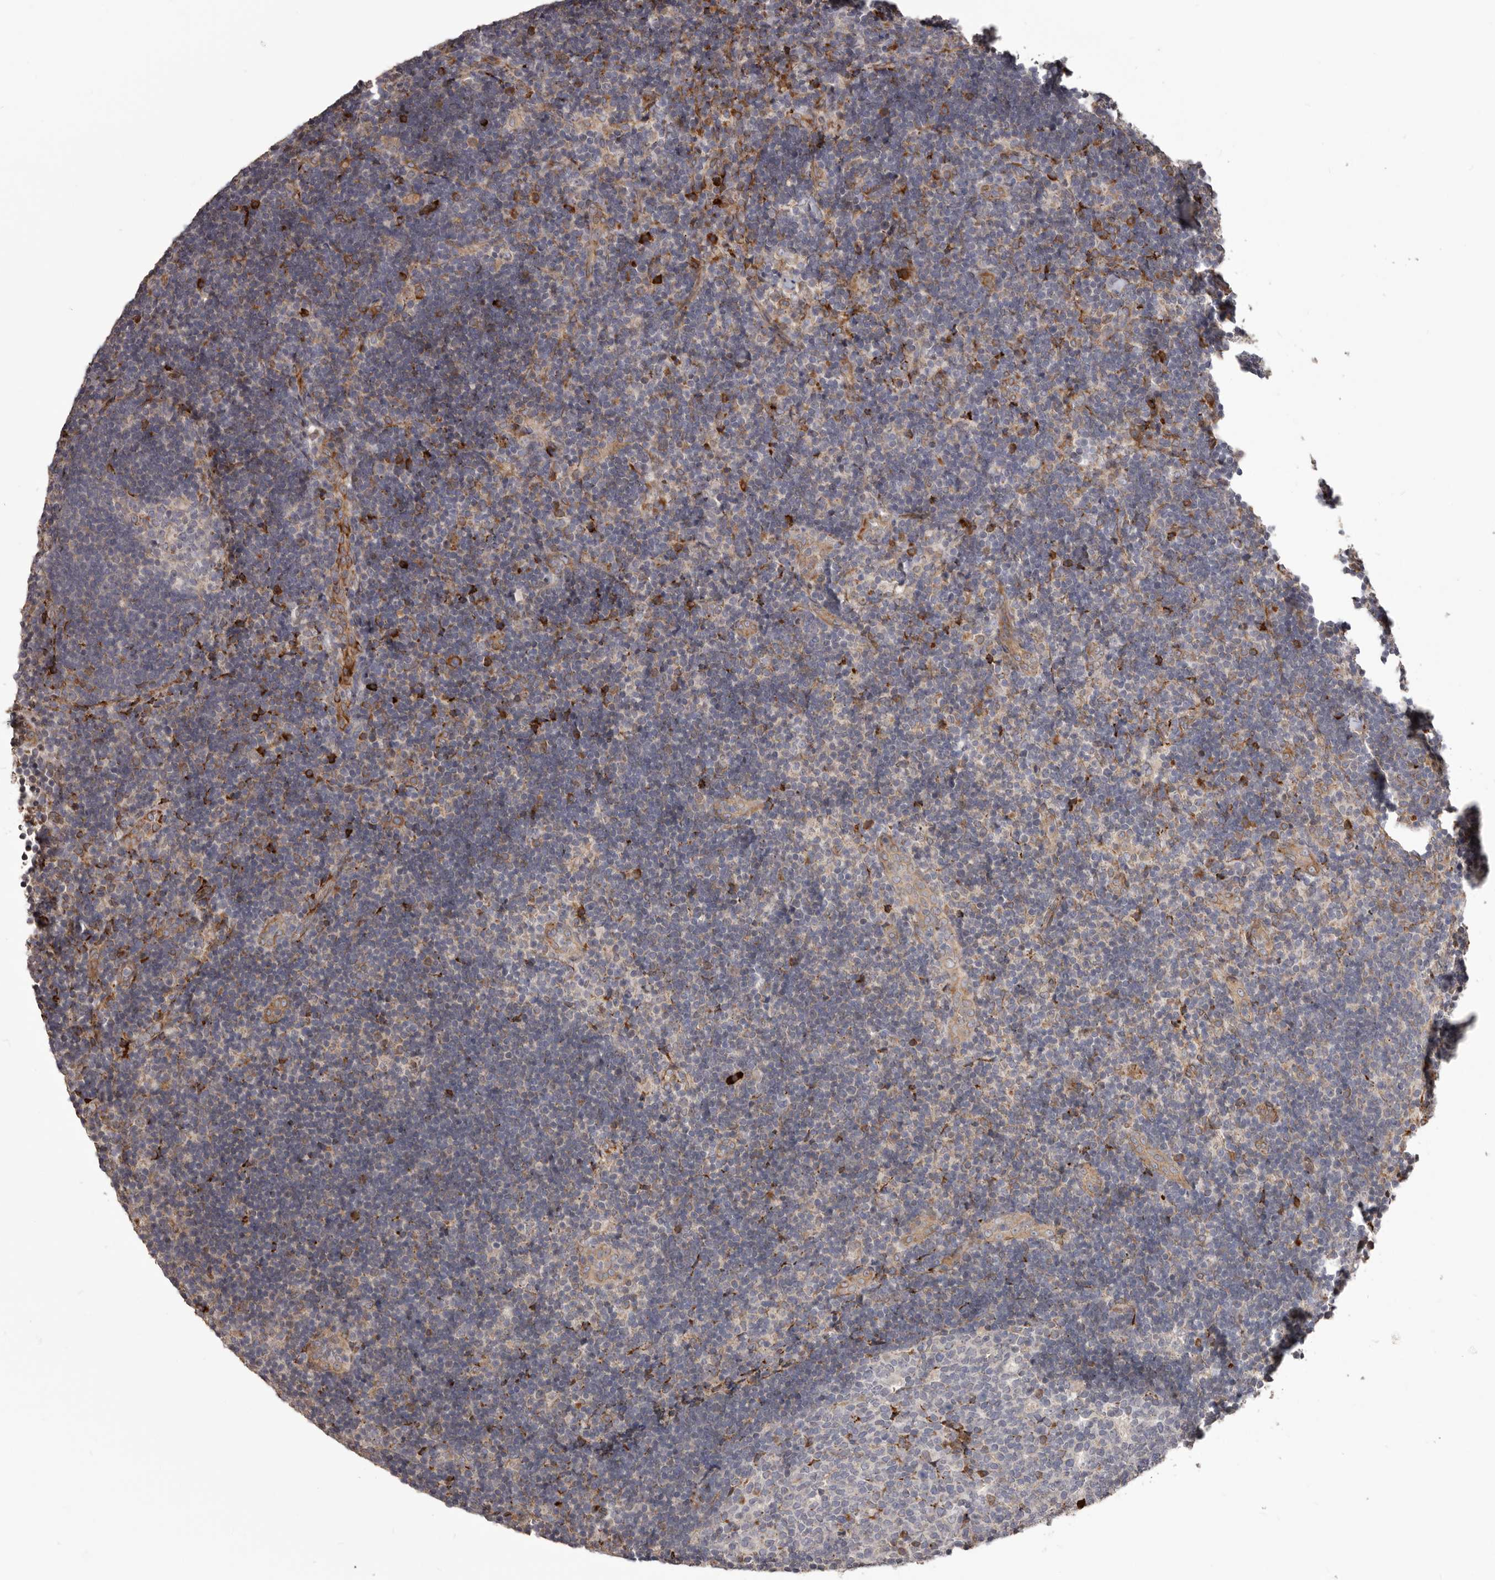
{"staining": {"intensity": "moderate", "quantity": "<25%", "location": "cytoplasmic/membranous"}, "tissue": "lymph node", "cell_type": "Germinal center cells", "image_type": "normal", "snomed": [{"axis": "morphology", "description": "Normal tissue, NOS"}, {"axis": "topography", "description": "Lymph node"}], "caption": "A photomicrograph of human lymph node stained for a protein demonstrates moderate cytoplasmic/membranous brown staining in germinal center cells.", "gene": "NUP43", "patient": {"sex": "female", "age": 22}}